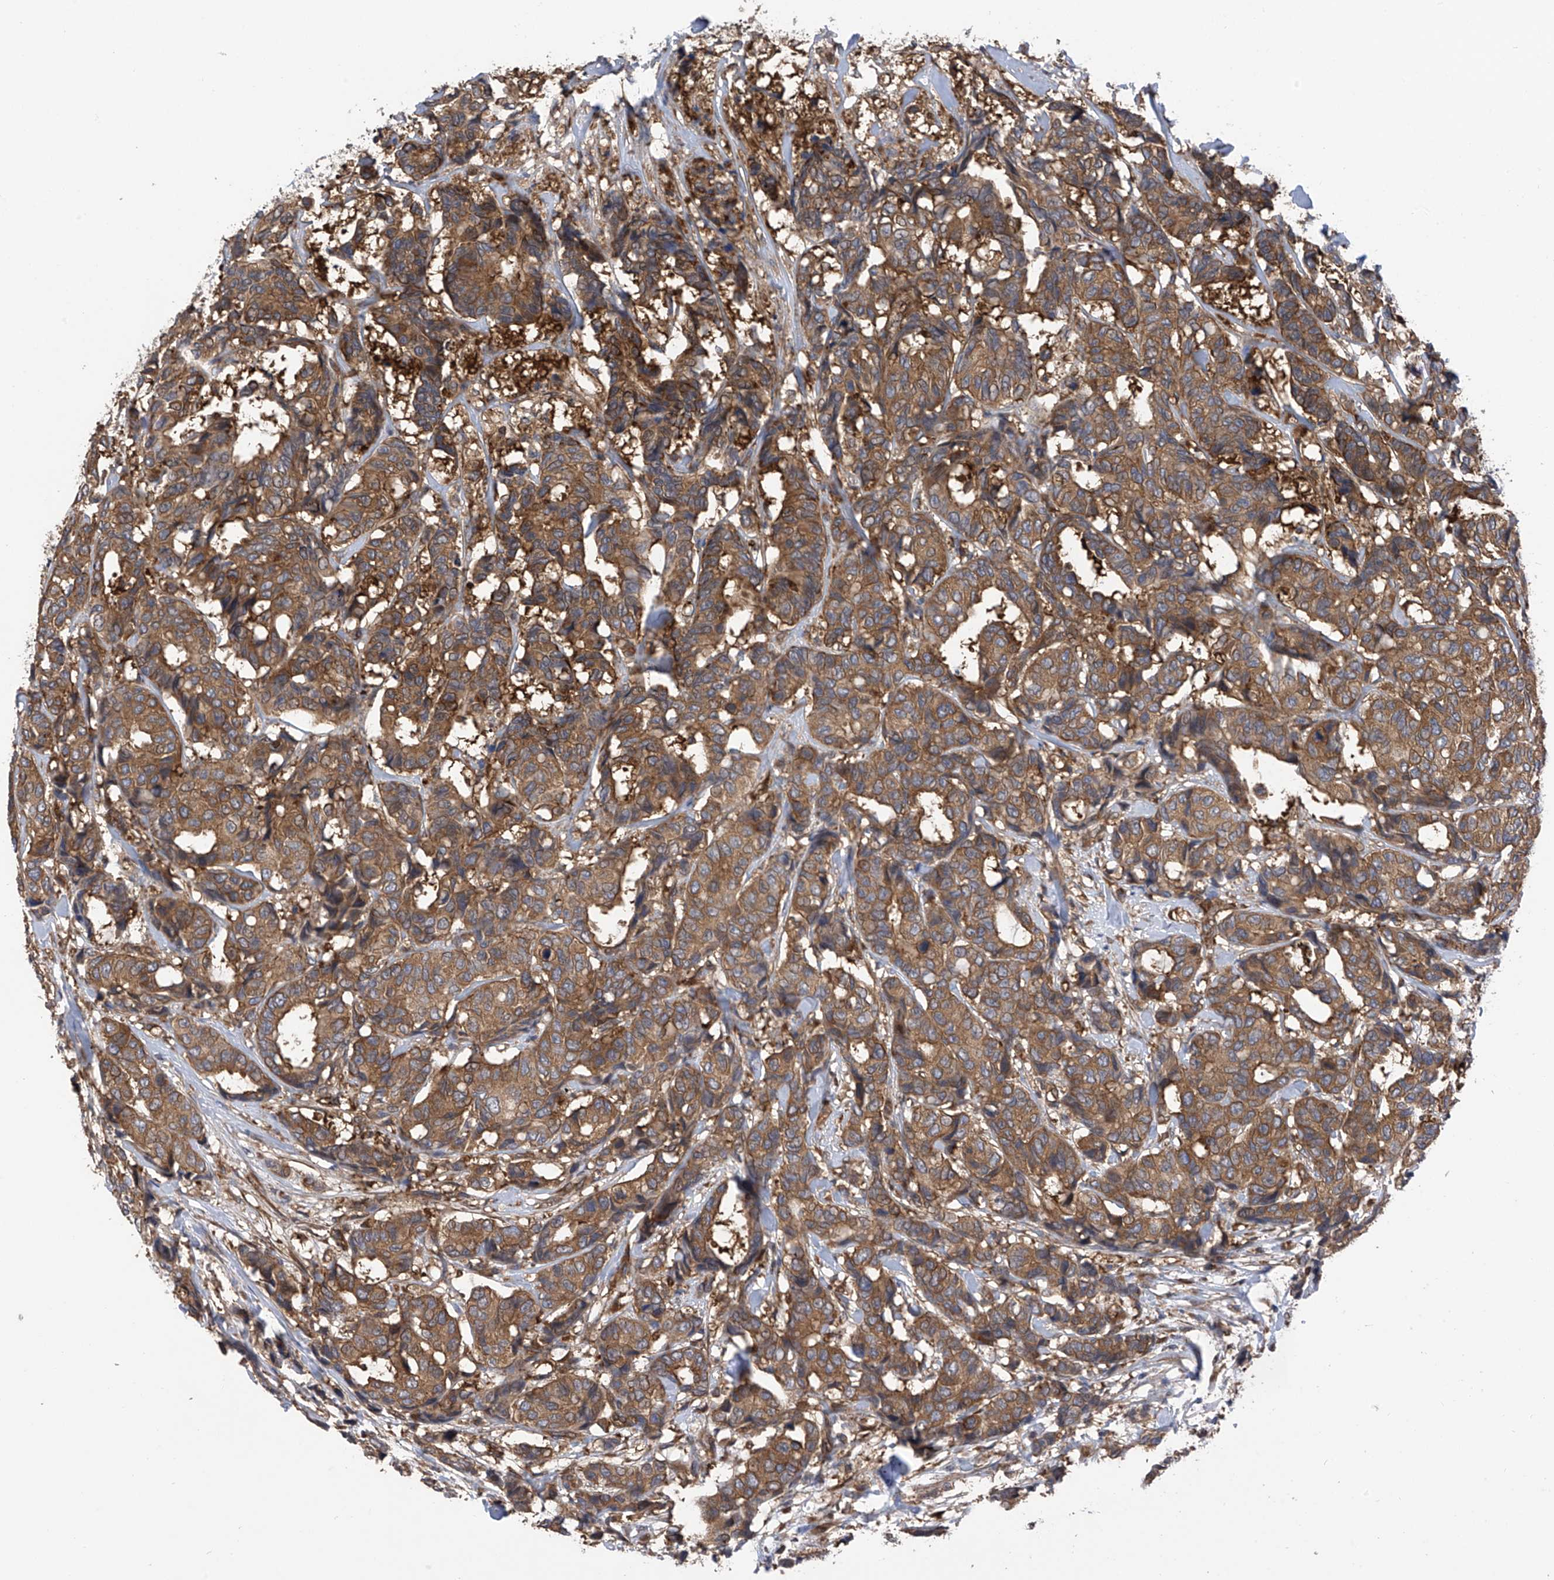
{"staining": {"intensity": "moderate", "quantity": ">75%", "location": "cytoplasmic/membranous"}, "tissue": "breast cancer", "cell_type": "Tumor cells", "image_type": "cancer", "snomed": [{"axis": "morphology", "description": "Duct carcinoma"}, {"axis": "topography", "description": "Breast"}], "caption": "Immunohistochemistry (IHC) image of breast cancer stained for a protein (brown), which demonstrates medium levels of moderate cytoplasmic/membranous positivity in about >75% of tumor cells.", "gene": "CHPF", "patient": {"sex": "female", "age": 87}}